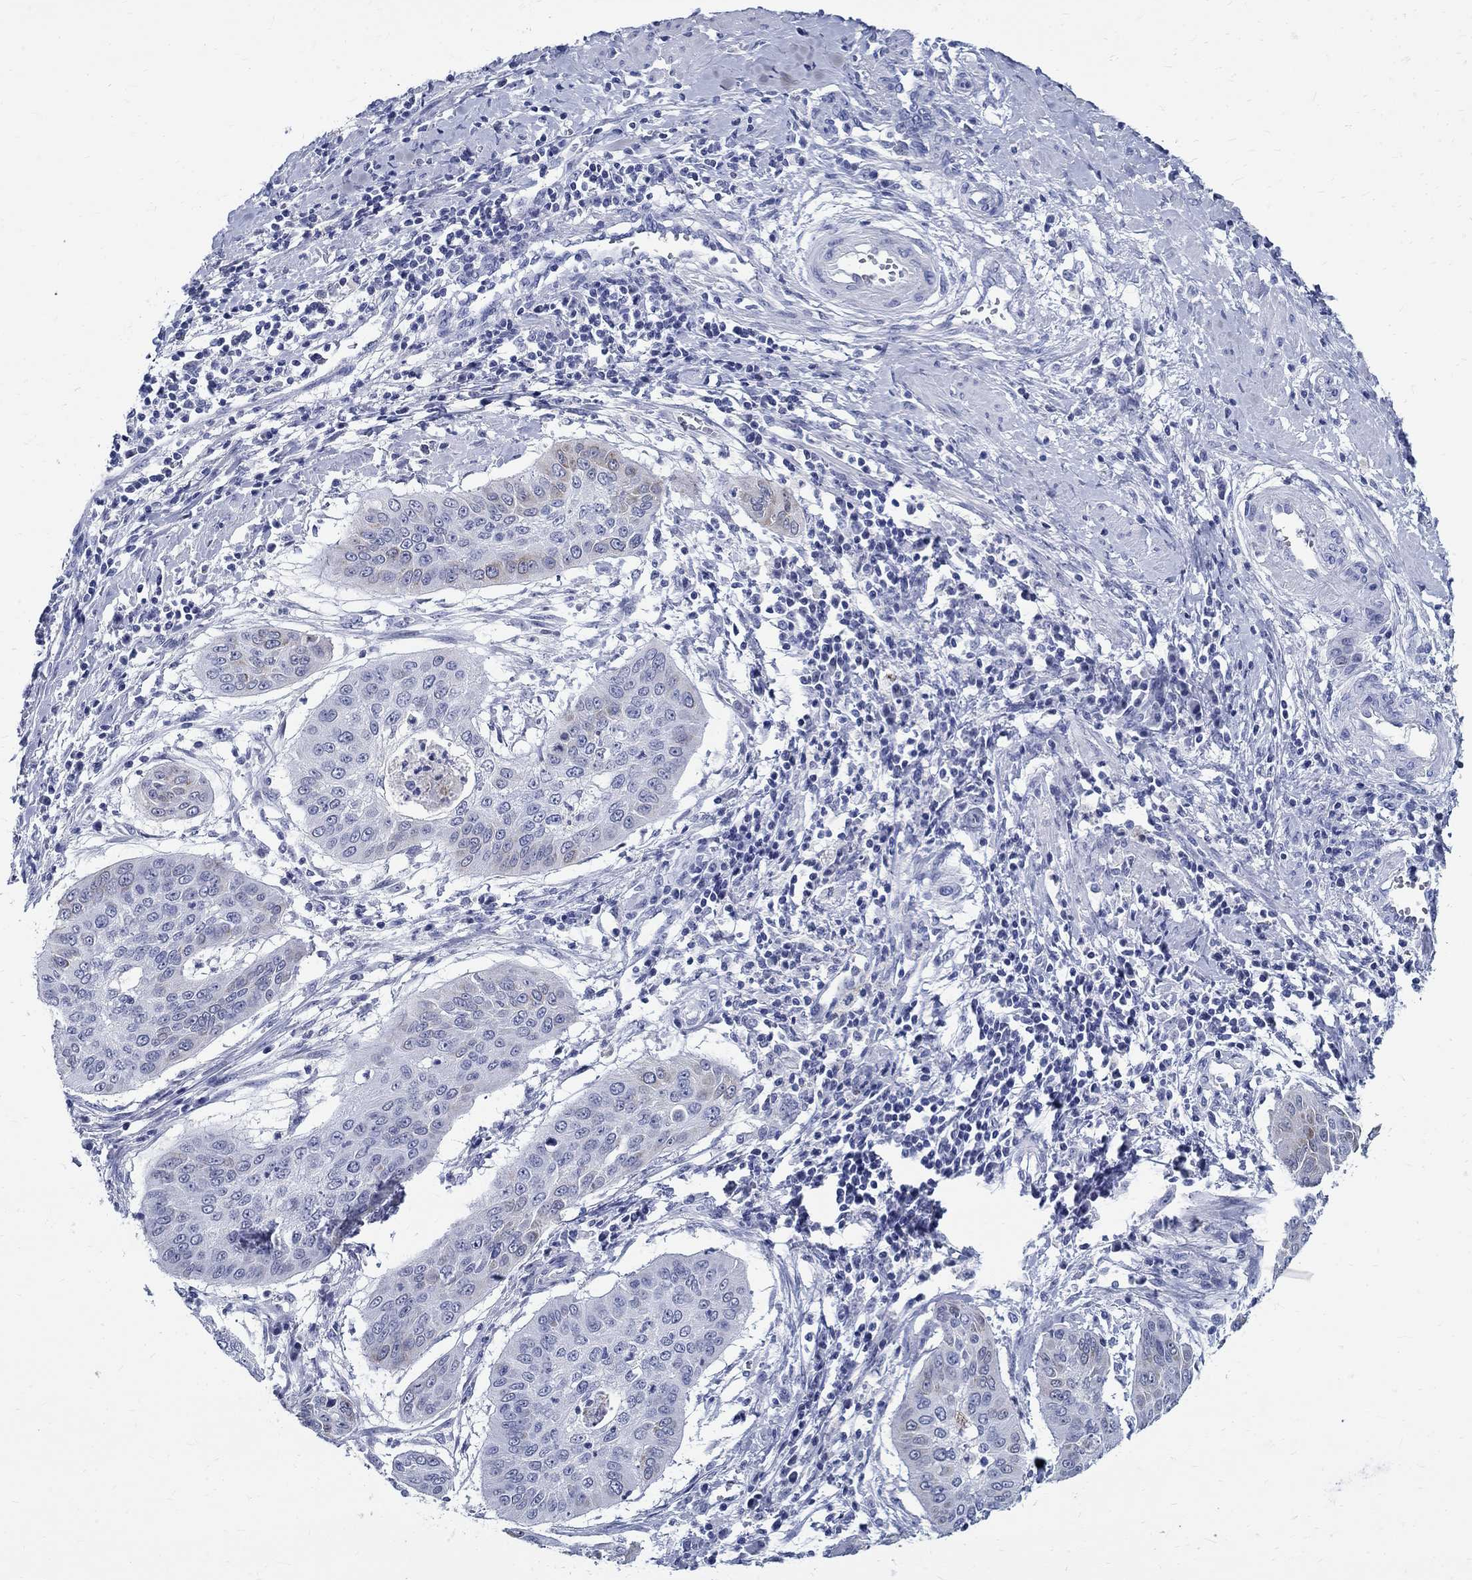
{"staining": {"intensity": "weak", "quantity": "<25%", "location": "cytoplasmic/membranous"}, "tissue": "cervical cancer", "cell_type": "Tumor cells", "image_type": "cancer", "snomed": [{"axis": "morphology", "description": "Squamous cell carcinoma, NOS"}, {"axis": "topography", "description": "Cervix"}], "caption": "This is a micrograph of immunohistochemistry staining of cervical squamous cell carcinoma, which shows no positivity in tumor cells. Nuclei are stained in blue.", "gene": "BSPRY", "patient": {"sex": "female", "age": 39}}